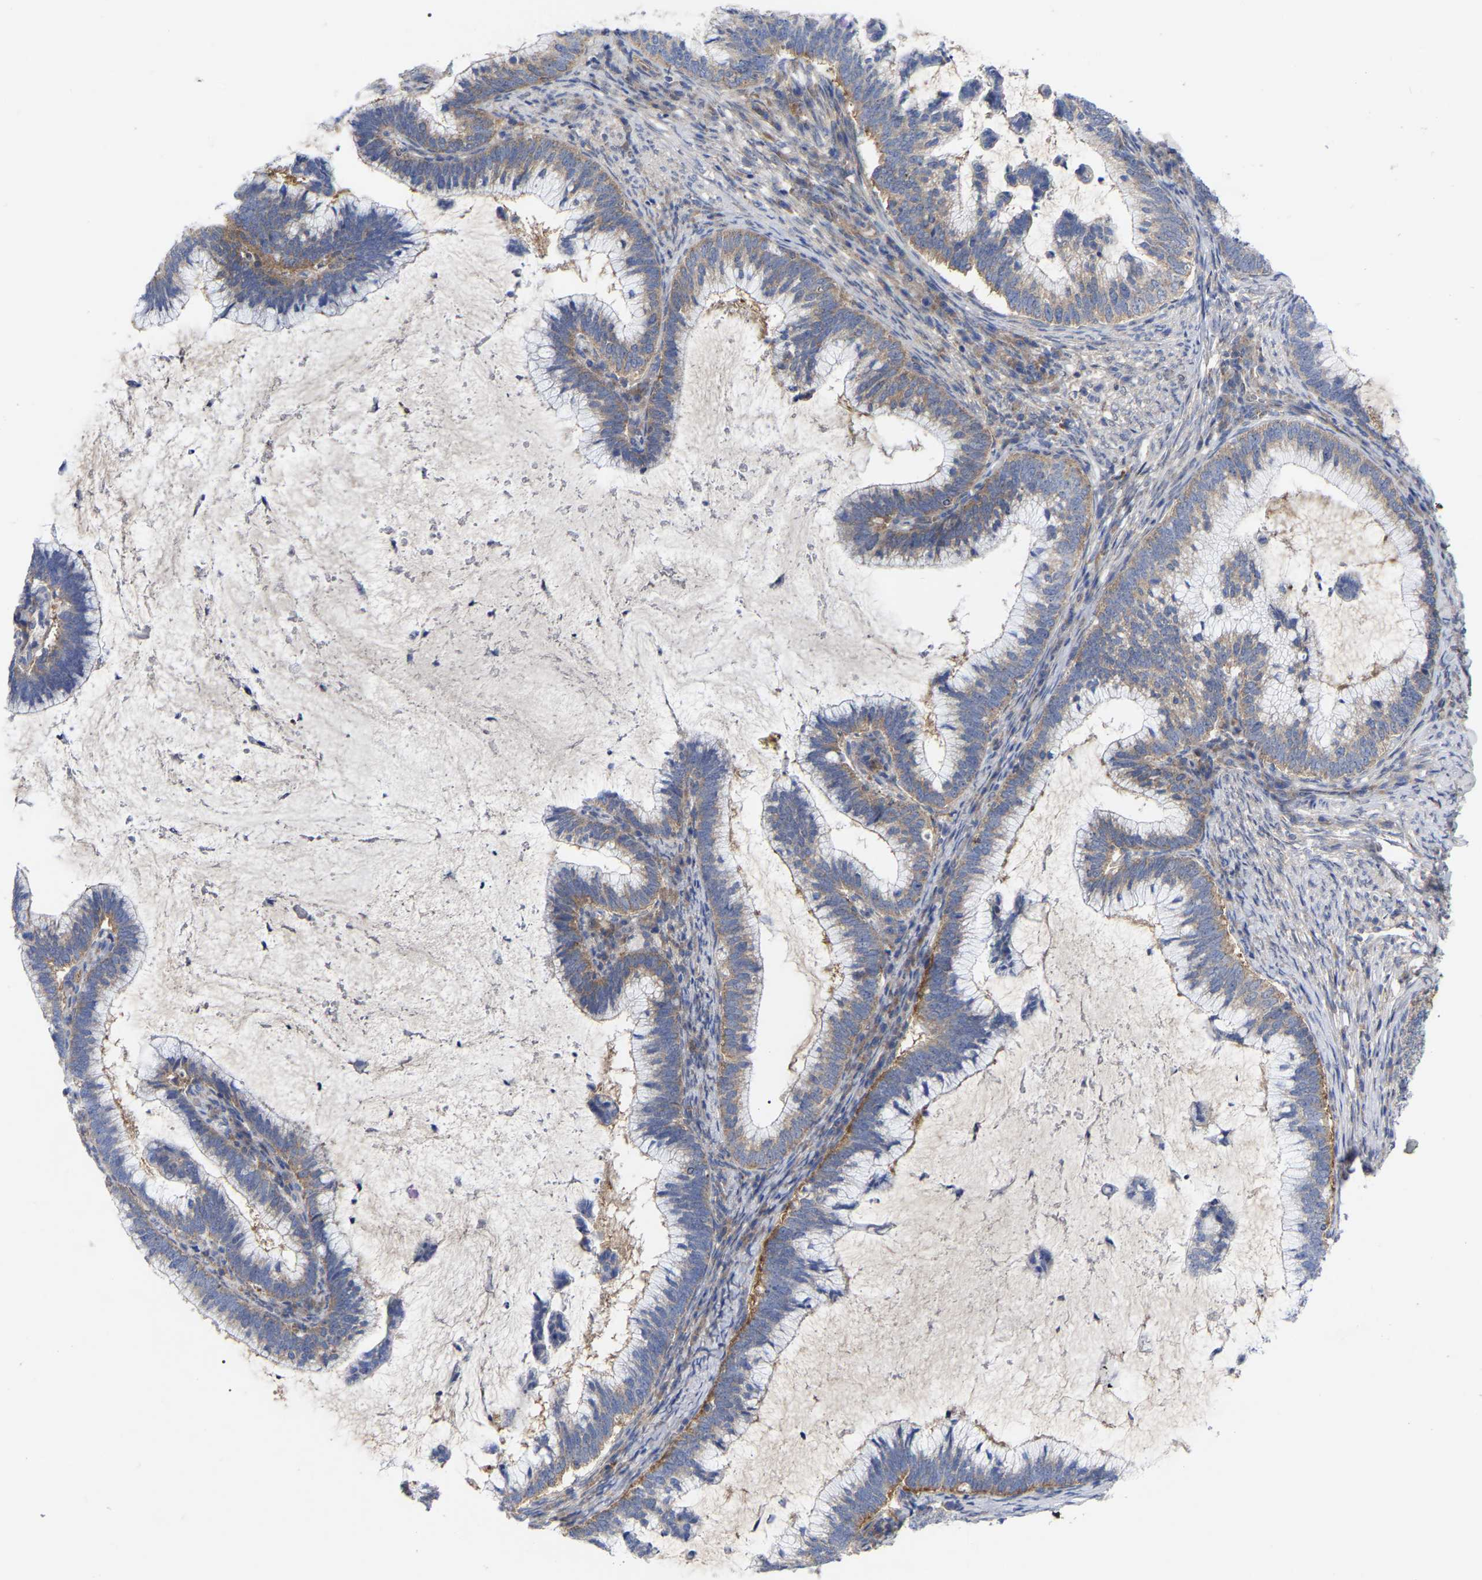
{"staining": {"intensity": "weak", "quantity": "25%-75%", "location": "cytoplasmic/membranous"}, "tissue": "cervical cancer", "cell_type": "Tumor cells", "image_type": "cancer", "snomed": [{"axis": "morphology", "description": "Adenocarcinoma, NOS"}, {"axis": "topography", "description": "Cervix"}], "caption": "Adenocarcinoma (cervical) stained with a protein marker shows weak staining in tumor cells.", "gene": "TCP1", "patient": {"sex": "female", "age": 36}}